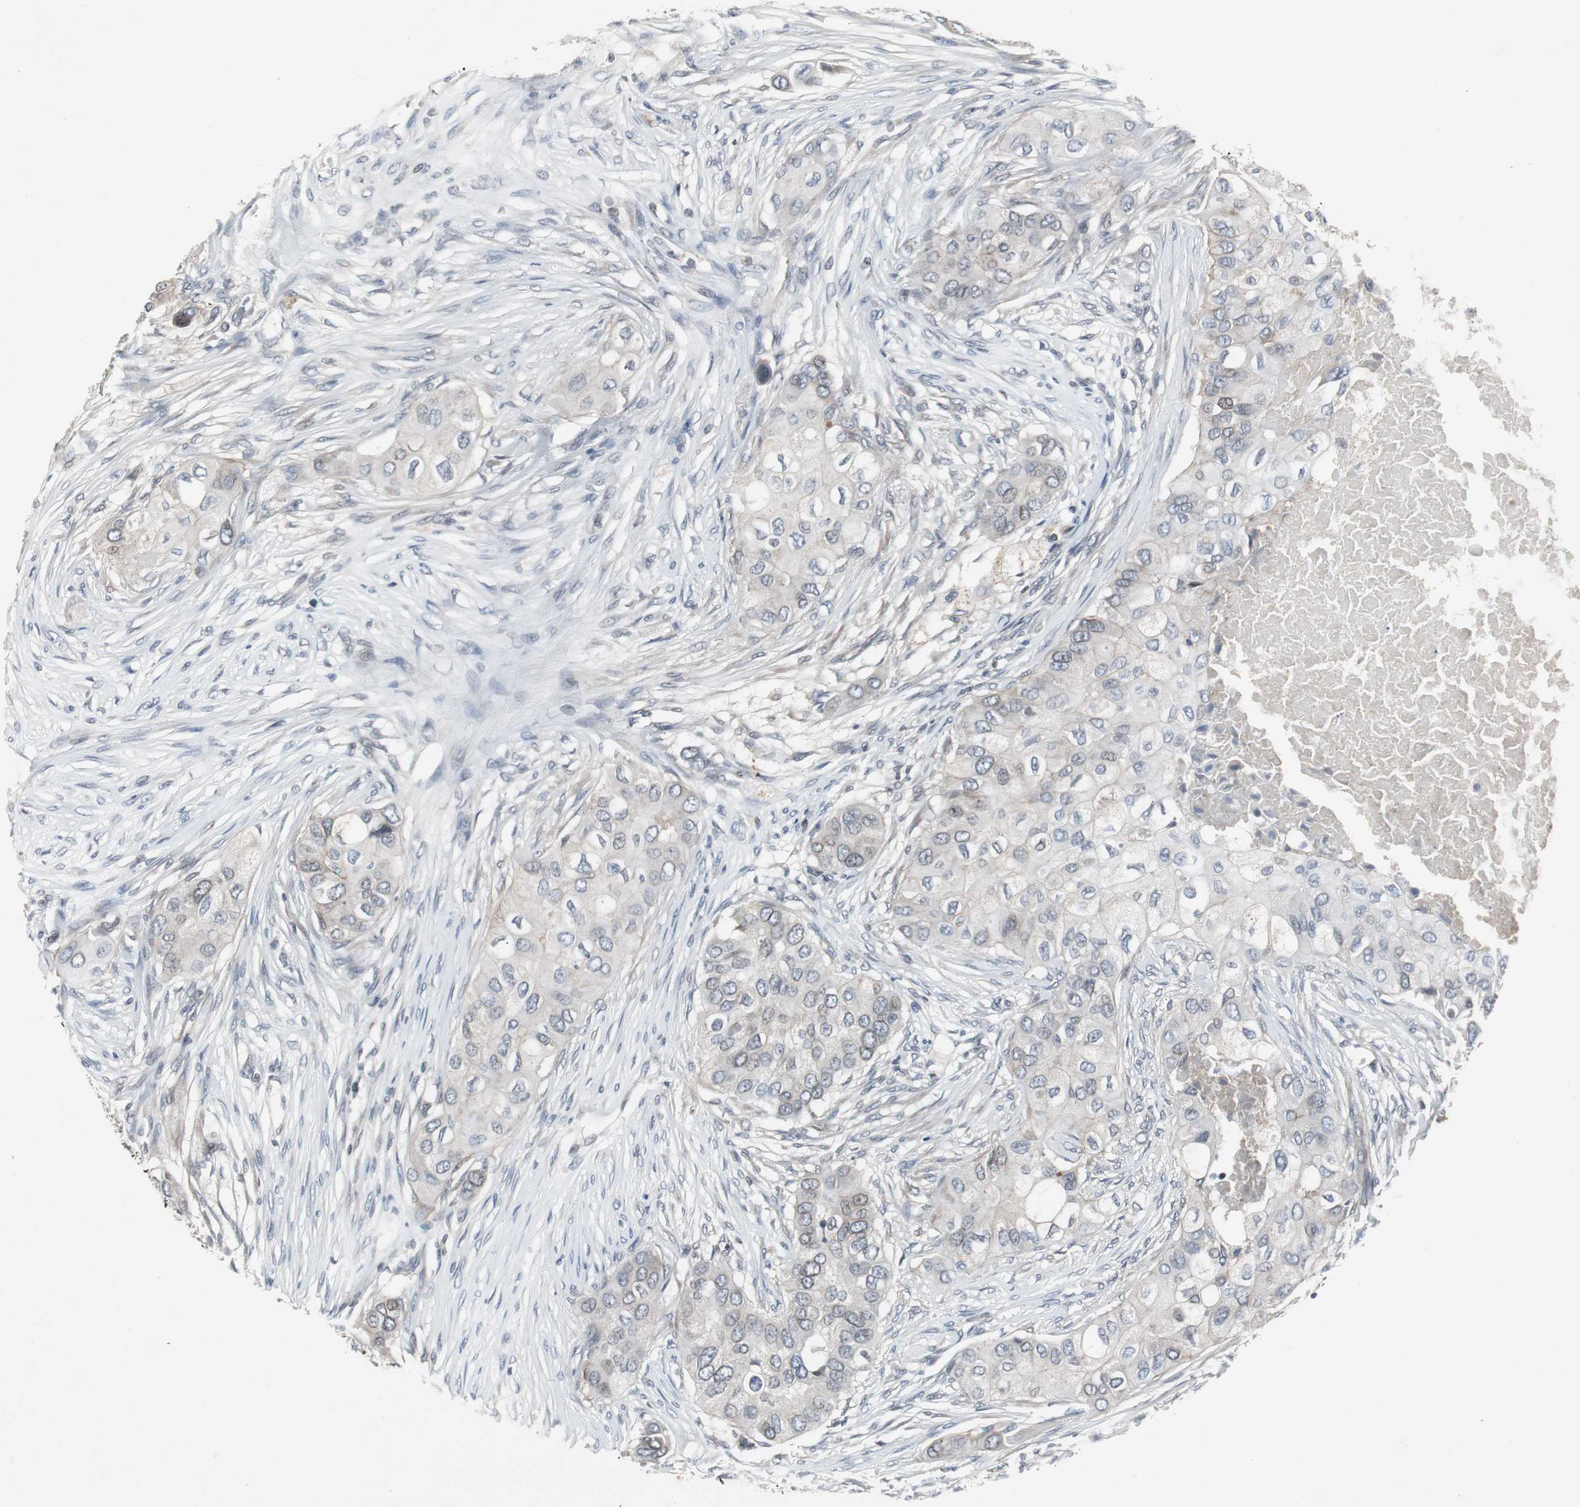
{"staining": {"intensity": "negative", "quantity": "none", "location": "none"}, "tissue": "breast cancer", "cell_type": "Tumor cells", "image_type": "cancer", "snomed": [{"axis": "morphology", "description": "Normal tissue, NOS"}, {"axis": "morphology", "description": "Duct carcinoma"}, {"axis": "topography", "description": "Breast"}], "caption": "The immunohistochemistry (IHC) image has no significant positivity in tumor cells of intraductal carcinoma (breast) tissue.", "gene": "ZNF396", "patient": {"sex": "female", "age": 49}}